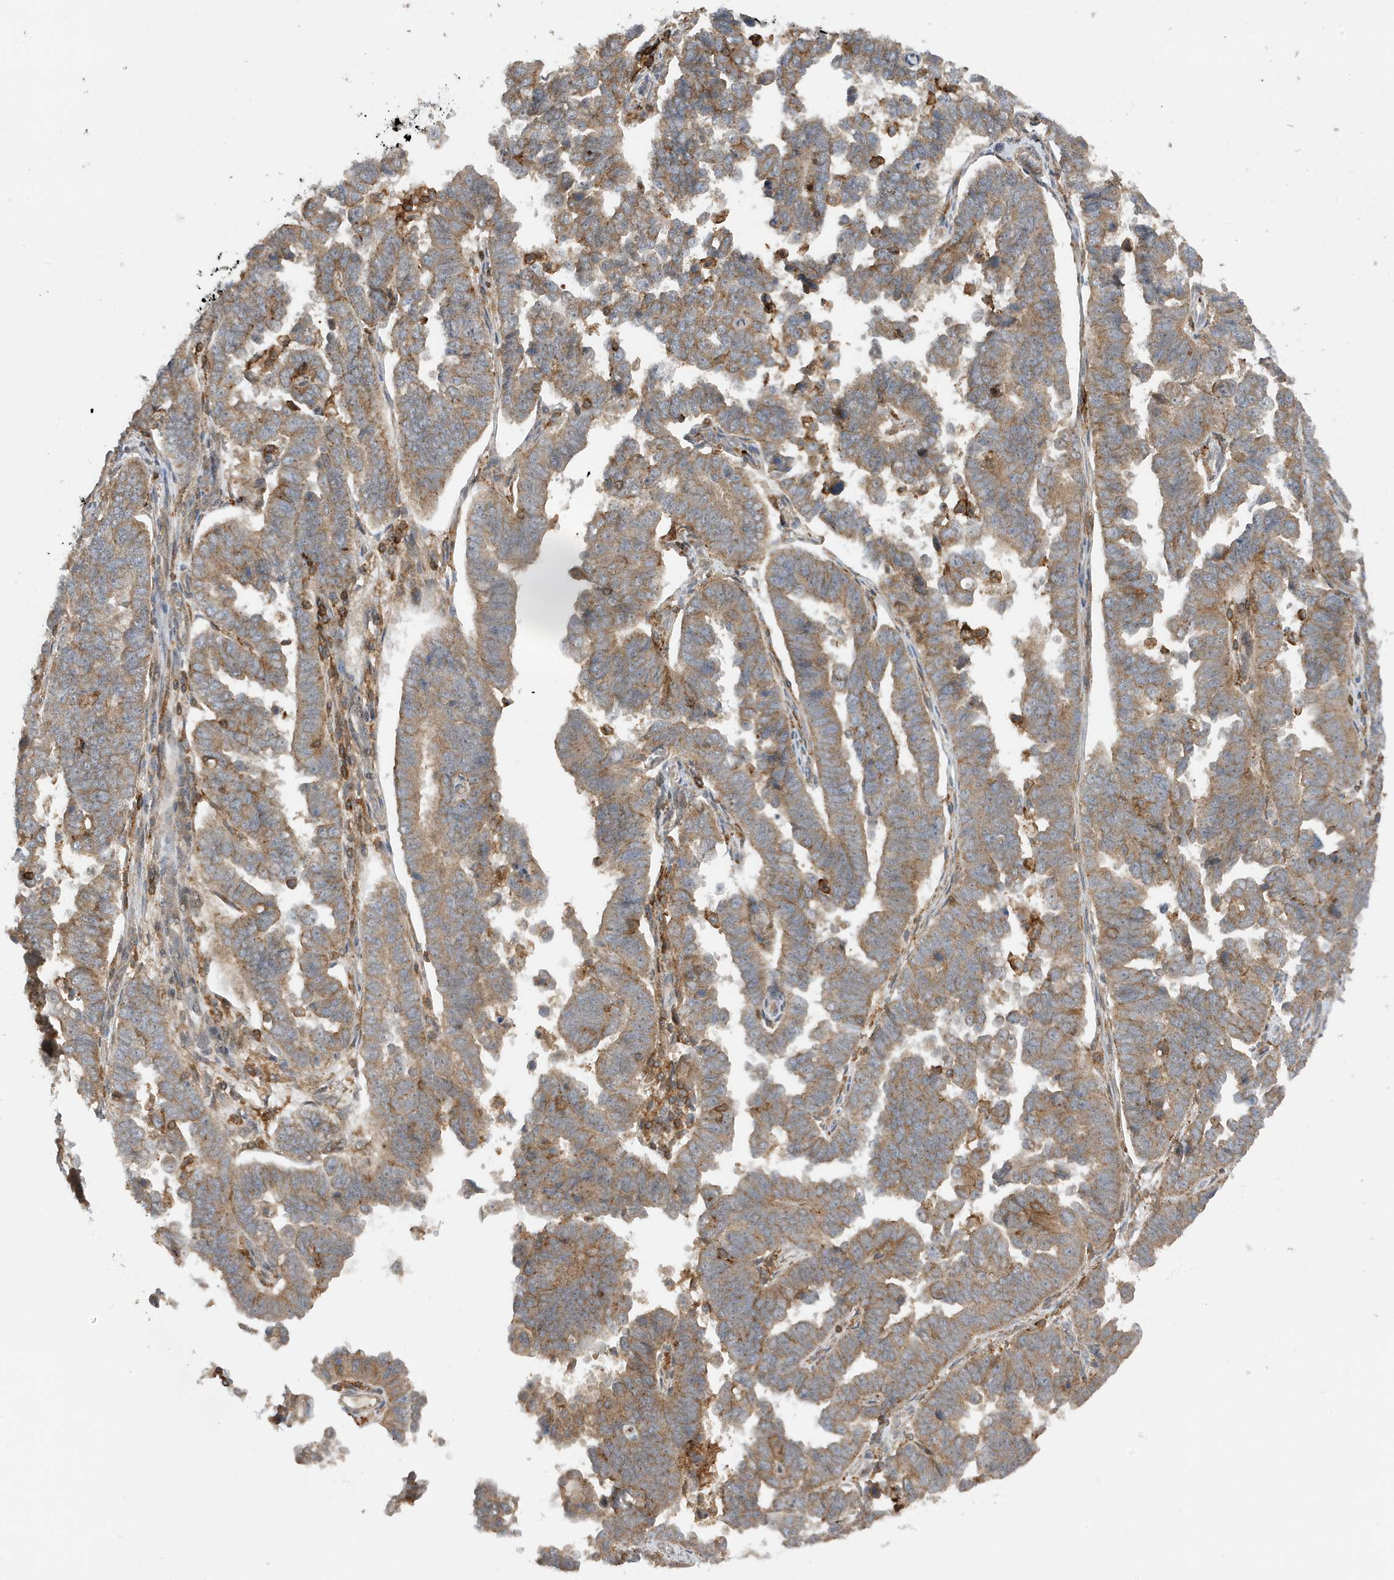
{"staining": {"intensity": "moderate", "quantity": ">75%", "location": "cytoplasmic/membranous"}, "tissue": "endometrial cancer", "cell_type": "Tumor cells", "image_type": "cancer", "snomed": [{"axis": "morphology", "description": "Adenocarcinoma, NOS"}, {"axis": "topography", "description": "Endometrium"}], "caption": "A photomicrograph of adenocarcinoma (endometrial) stained for a protein demonstrates moderate cytoplasmic/membranous brown staining in tumor cells. (Brightfield microscopy of DAB IHC at high magnification).", "gene": "TATDN3", "patient": {"sex": "female", "age": 75}}